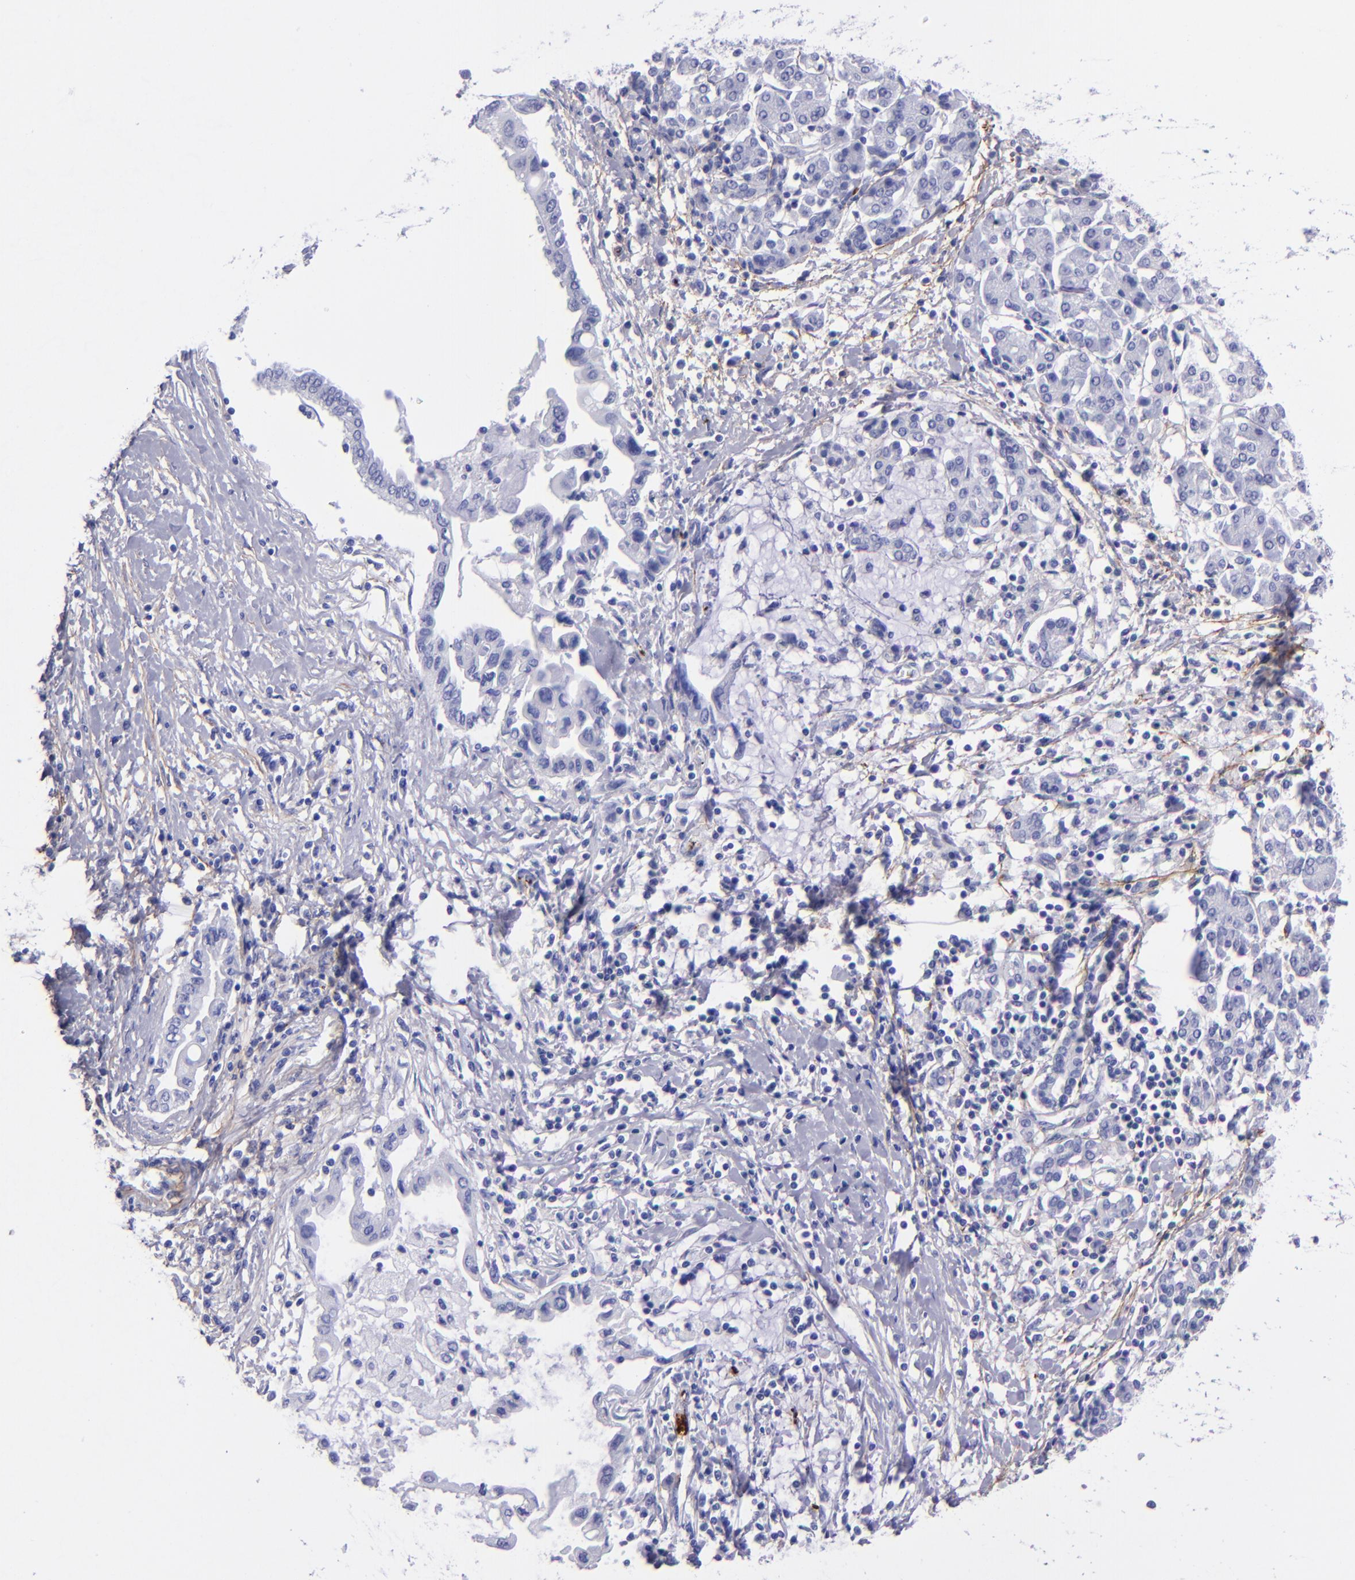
{"staining": {"intensity": "negative", "quantity": "none", "location": "none"}, "tissue": "pancreatic cancer", "cell_type": "Tumor cells", "image_type": "cancer", "snomed": [{"axis": "morphology", "description": "Adenocarcinoma, NOS"}, {"axis": "topography", "description": "Pancreas"}], "caption": "Tumor cells show no significant protein staining in pancreatic cancer.", "gene": "EFCAB13", "patient": {"sex": "female", "age": 57}}